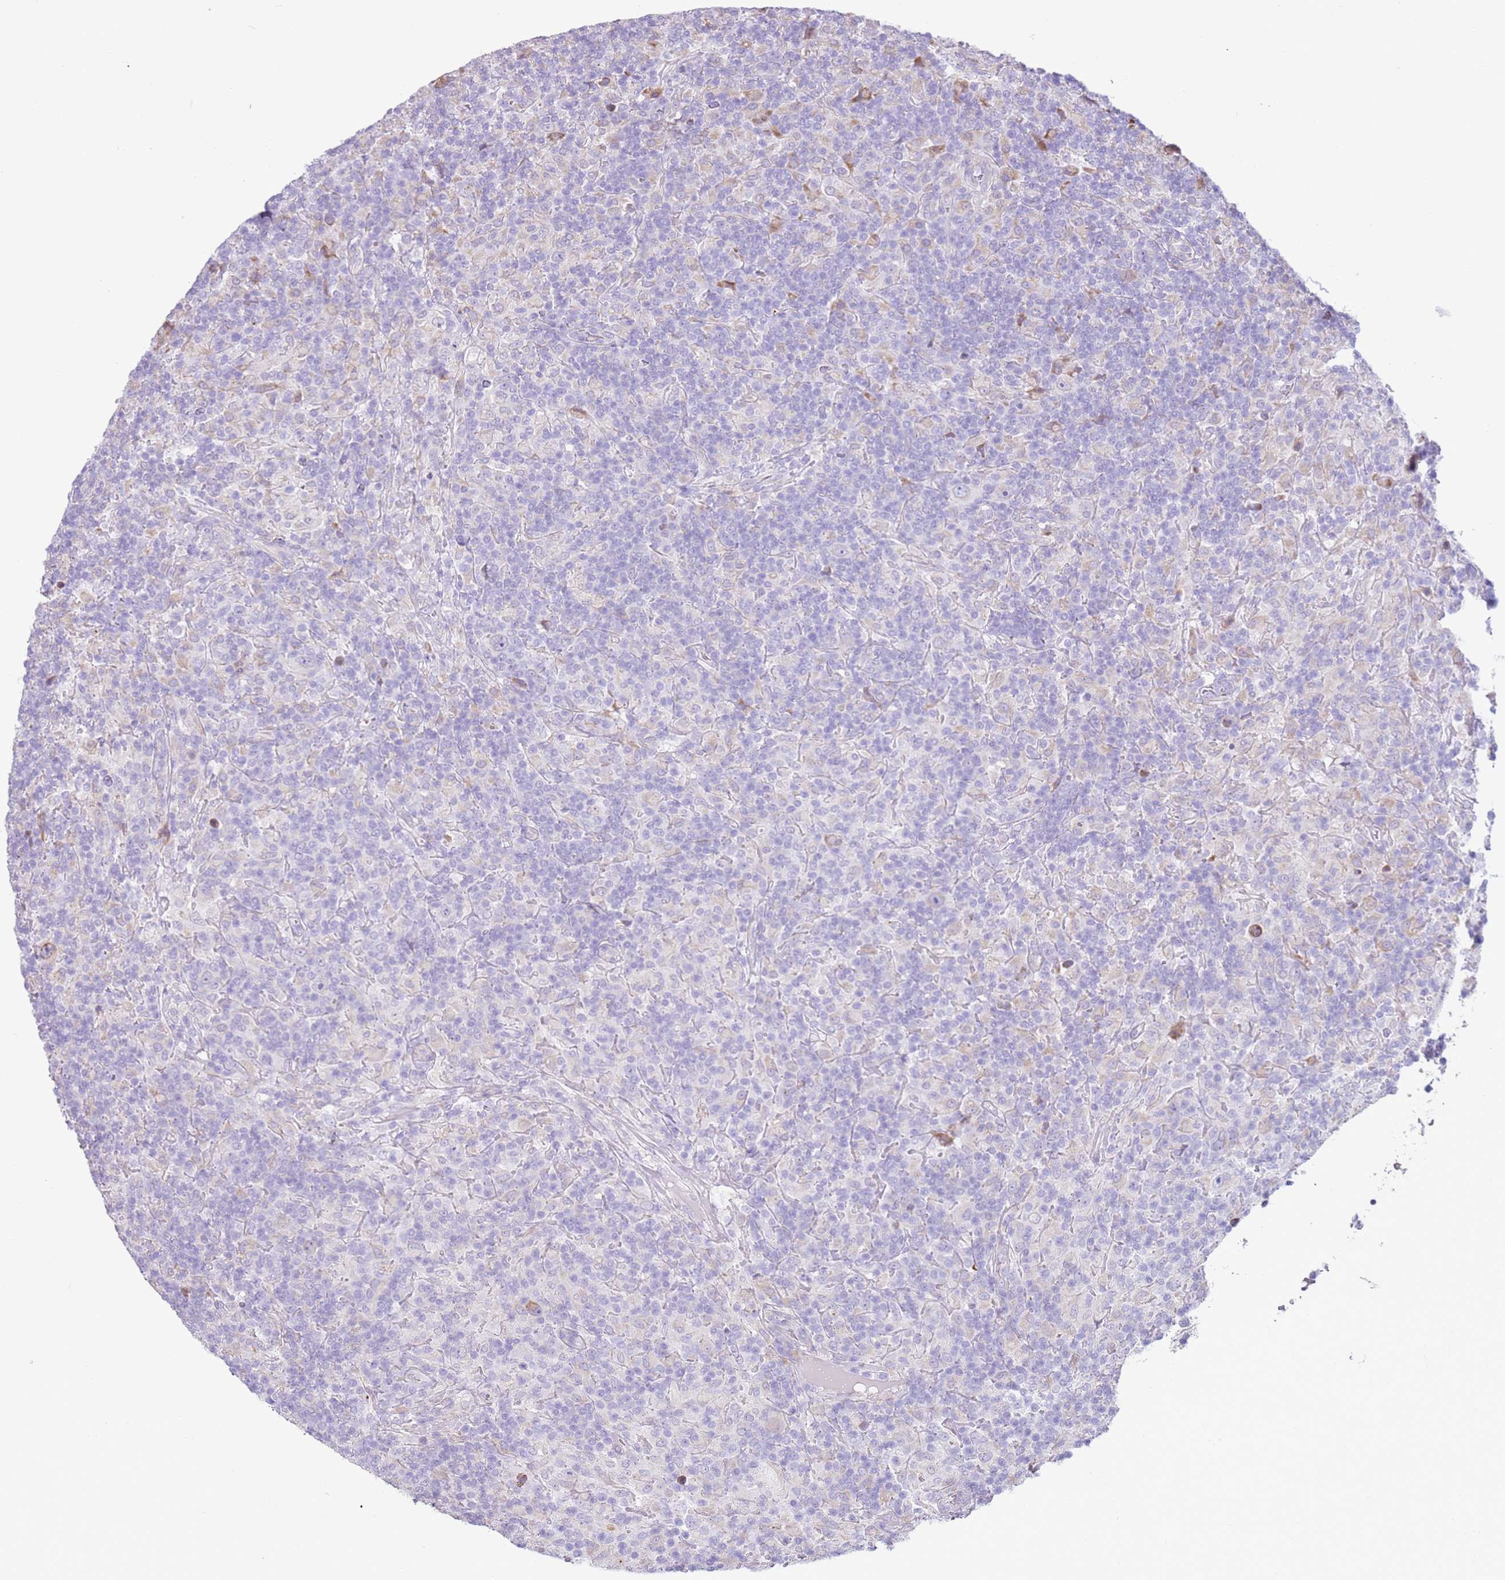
{"staining": {"intensity": "negative", "quantity": "none", "location": "none"}, "tissue": "lymphoma", "cell_type": "Tumor cells", "image_type": "cancer", "snomed": [{"axis": "morphology", "description": "Hodgkin's disease, NOS"}, {"axis": "topography", "description": "Lymph node"}], "caption": "A photomicrograph of human lymphoma is negative for staining in tumor cells.", "gene": "OAF", "patient": {"sex": "male", "age": 70}}